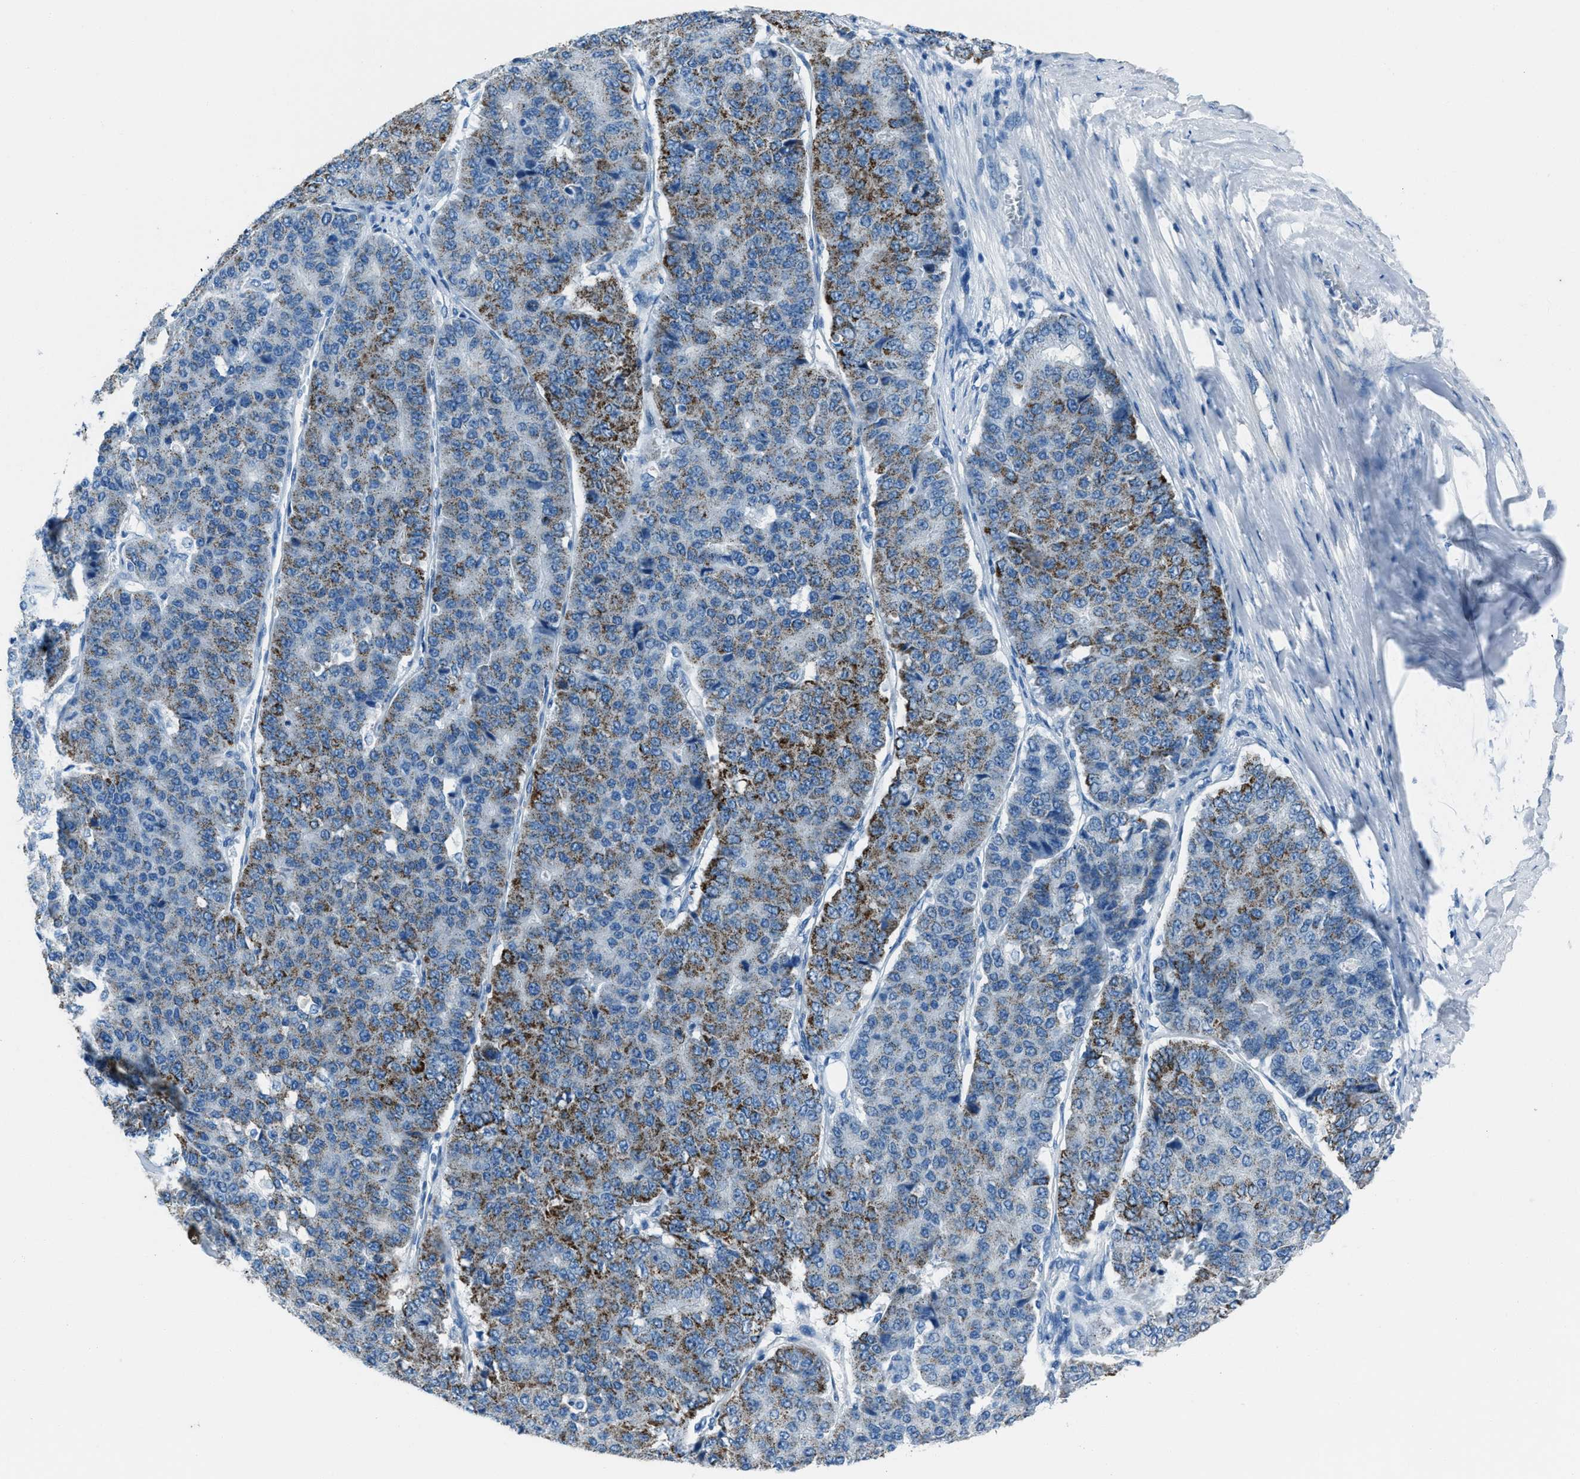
{"staining": {"intensity": "moderate", "quantity": "25%-75%", "location": "cytoplasmic/membranous"}, "tissue": "pancreatic cancer", "cell_type": "Tumor cells", "image_type": "cancer", "snomed": [{"axis": "morphology", "description": "Adenocarcinoma, NOS"}, {"axis": "topography", "description": "Pancreas"}], "caption": "Immunohistochemistry (IHC) photomicrograph of human pancreatic adenocarcinoma stained for a protein (brown), which displays medium levels of moderate cytoplasmic/membranous positivity in approximately 25%-75% of tumor cells.", "gene": "AMACR", "patient": {"sex": "male", "age": 50}}